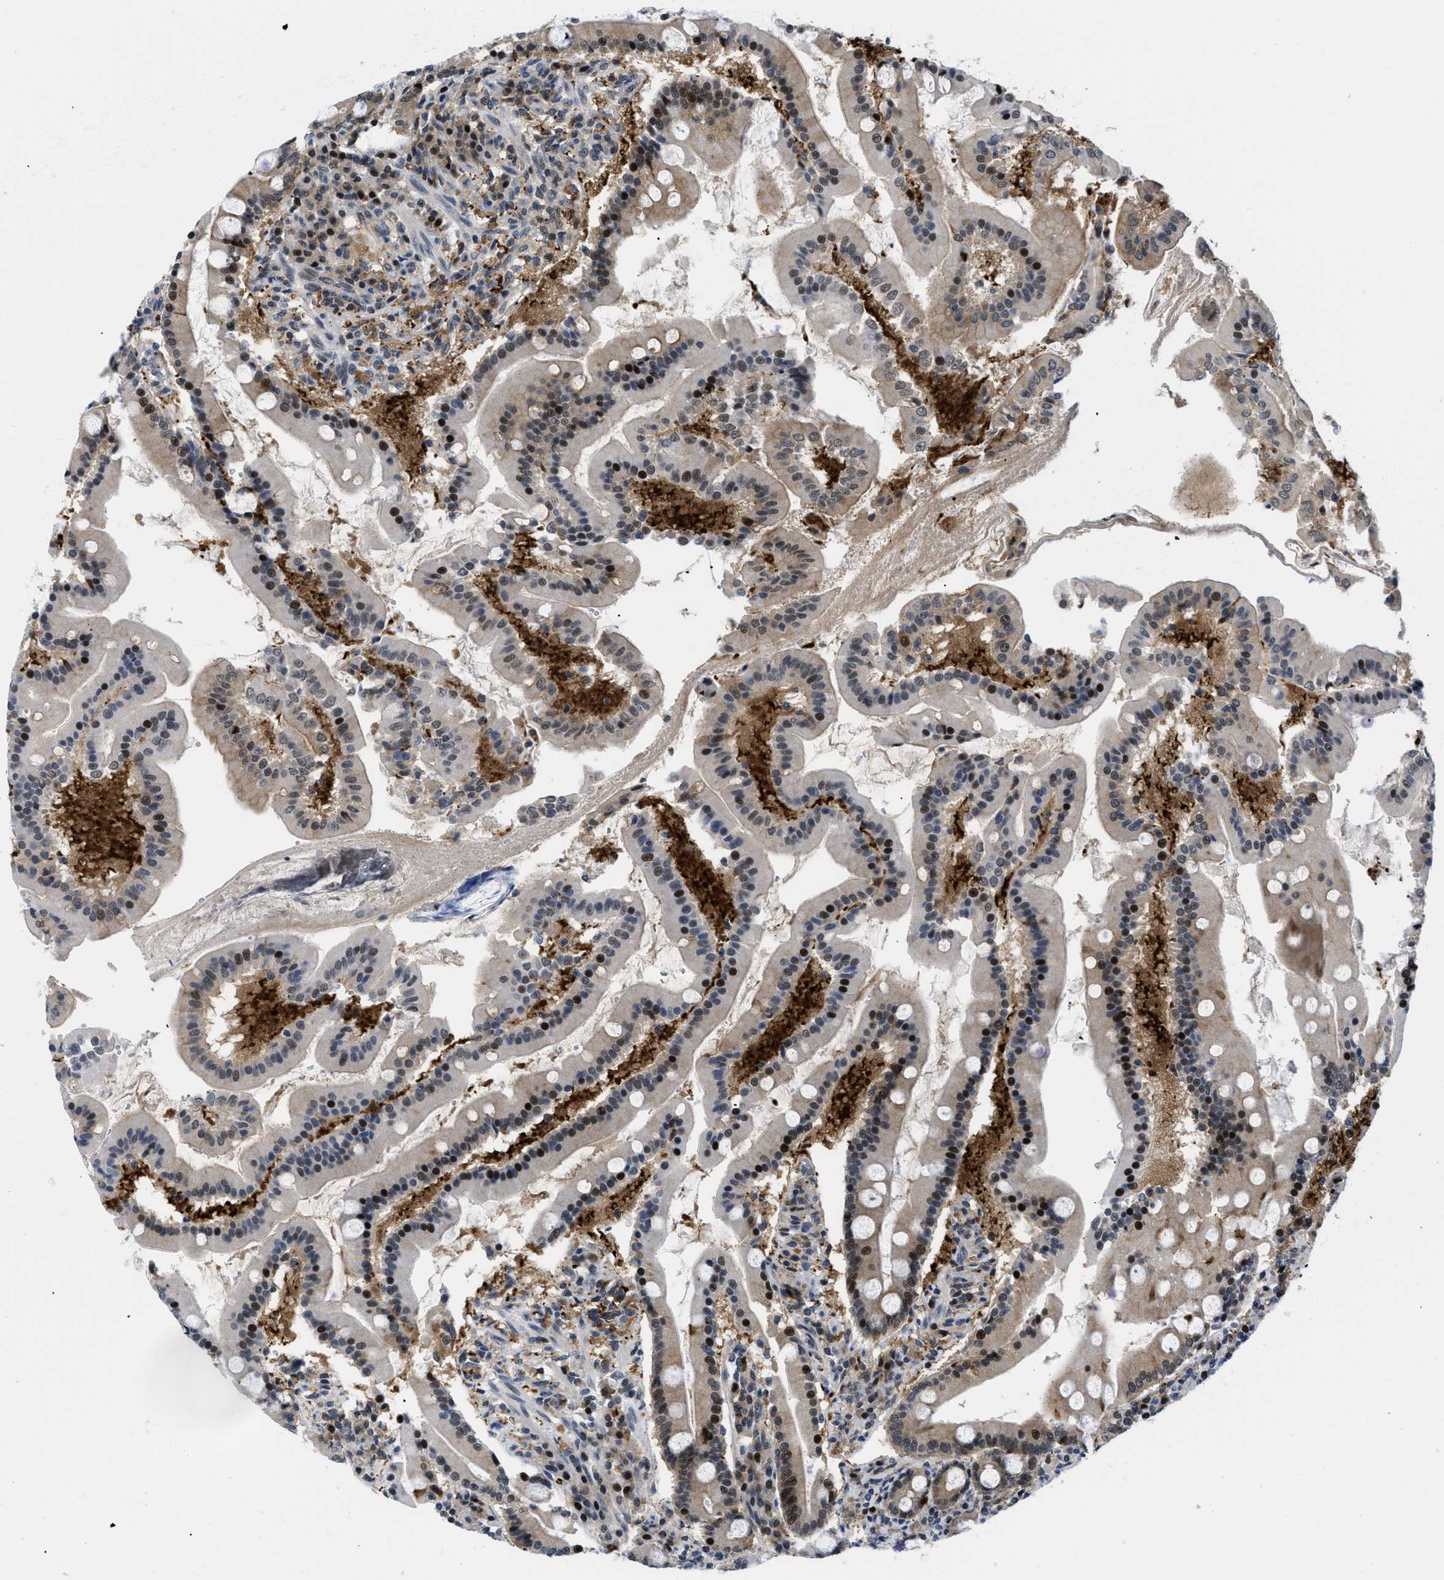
{"staining": {"intensity": "moderate", "quantity": ">75%", "location": "cytoplasmic/membranous,nuclear"}, "tissue": "duodenum", "cell_type": "Glandular cells", "image_type": "normal", "snomed": [{"axis": "morphology", "description": "Normal tissue, NOS"}, {"axis": "topography", "description": "Duodenum"}], "caption": "IHC of normal human duodenum shows medium levels of moderate cytoplasmic/membranous,nuclear staining in about >75% of glandular cells.", "gene": "SLC29A2", "patient": {"sex": "male", "age": 50}}